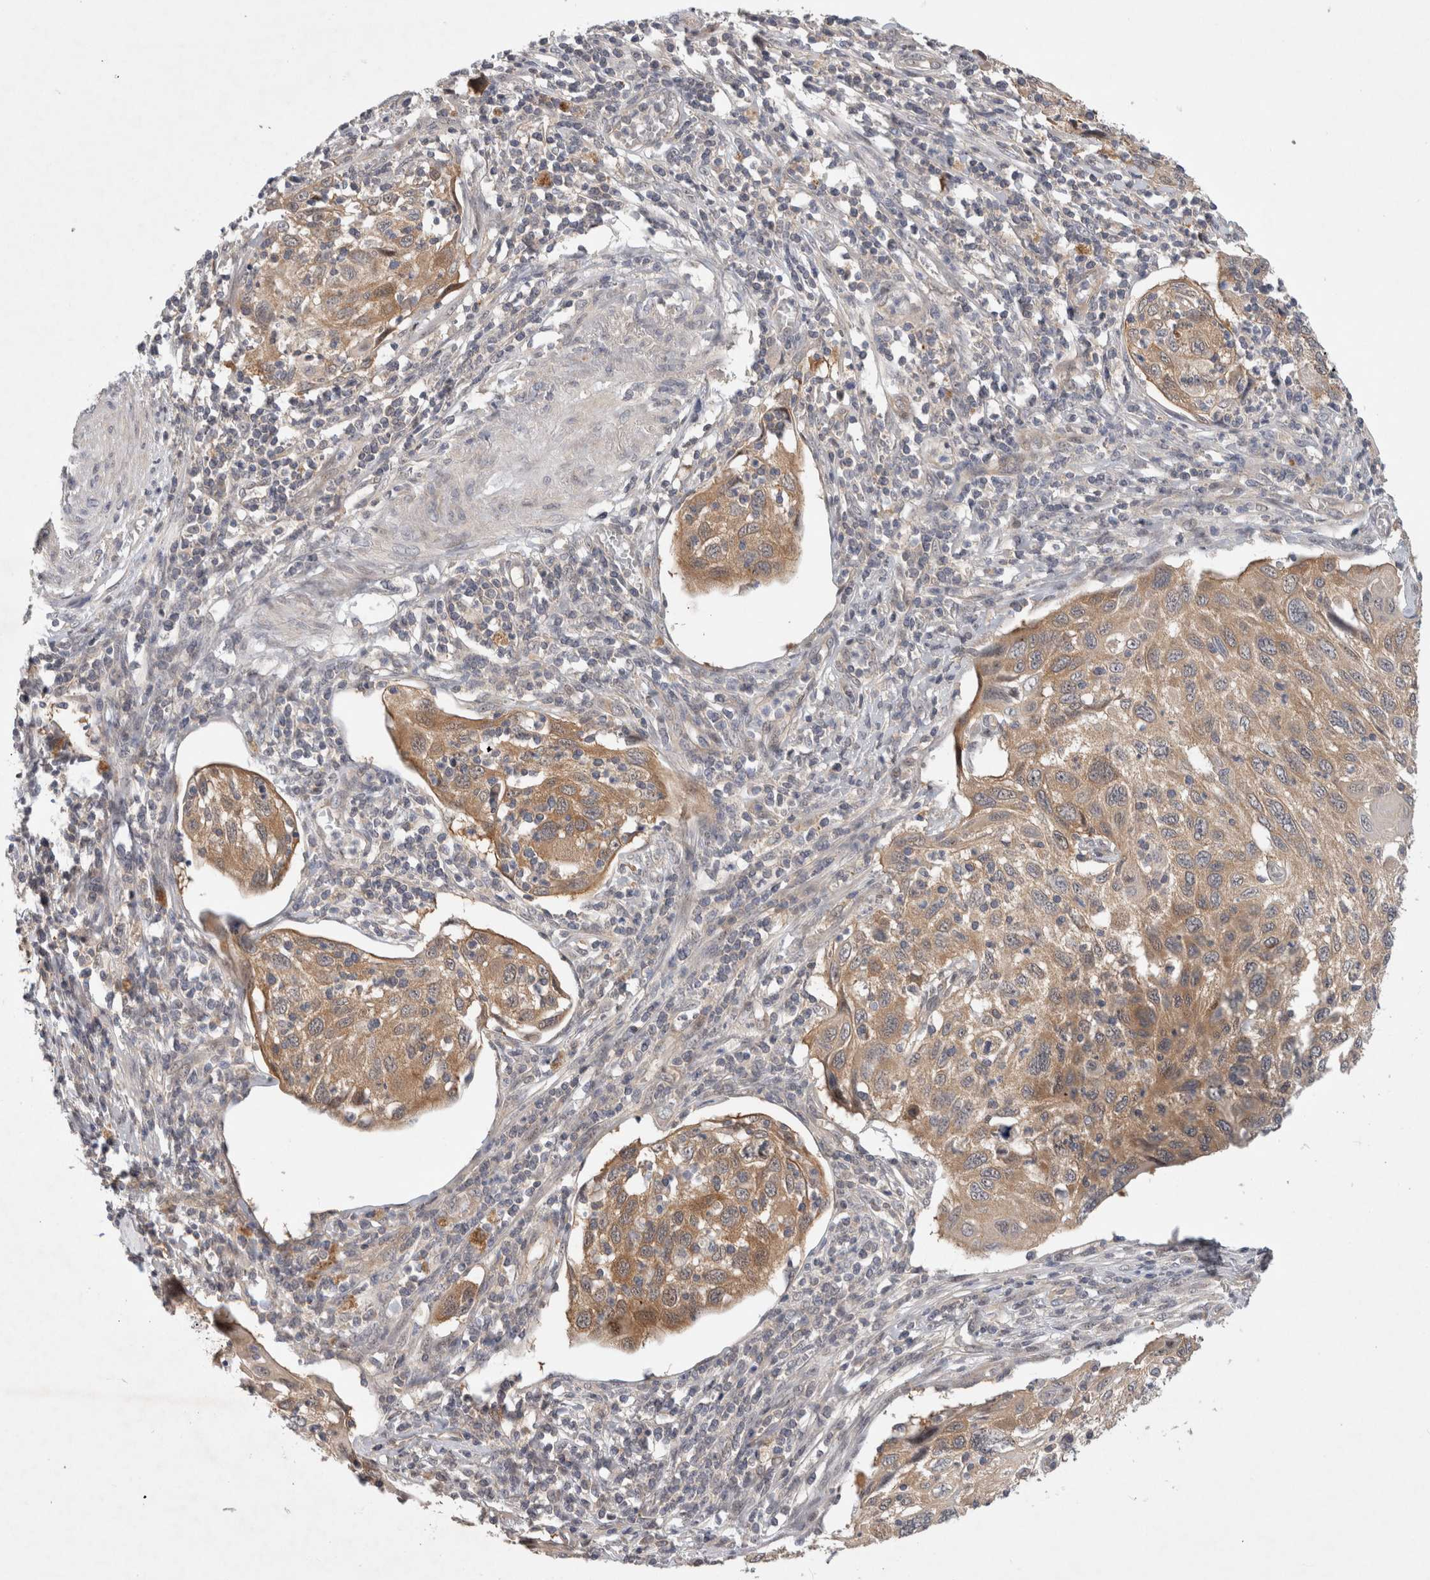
{"staining": {"intensity": "moderate", "quantity": ">75%", "location": "cytoplasmic/membranous"}, "tissue": "cervical cancer", "cell_type": "Tumor cells", "image_type": "cancer", "snomed": [{"axis": "morphology", "description": "Squamous cell carcinoma, NOS"}, {"axis": "topography", "description": "Cervix"}], "caption": "Immunohistochemistry (IHC) (DAB (3,3'-diaminobenzidine)) staining of squamous cell carcinoma (cervical) demonstrates moderate cytoplasmic/membranous protein positivity in approximately >75% of tumor cells.", "gene": "CERS3", "patient": {"sex": "female", "age": 70}}